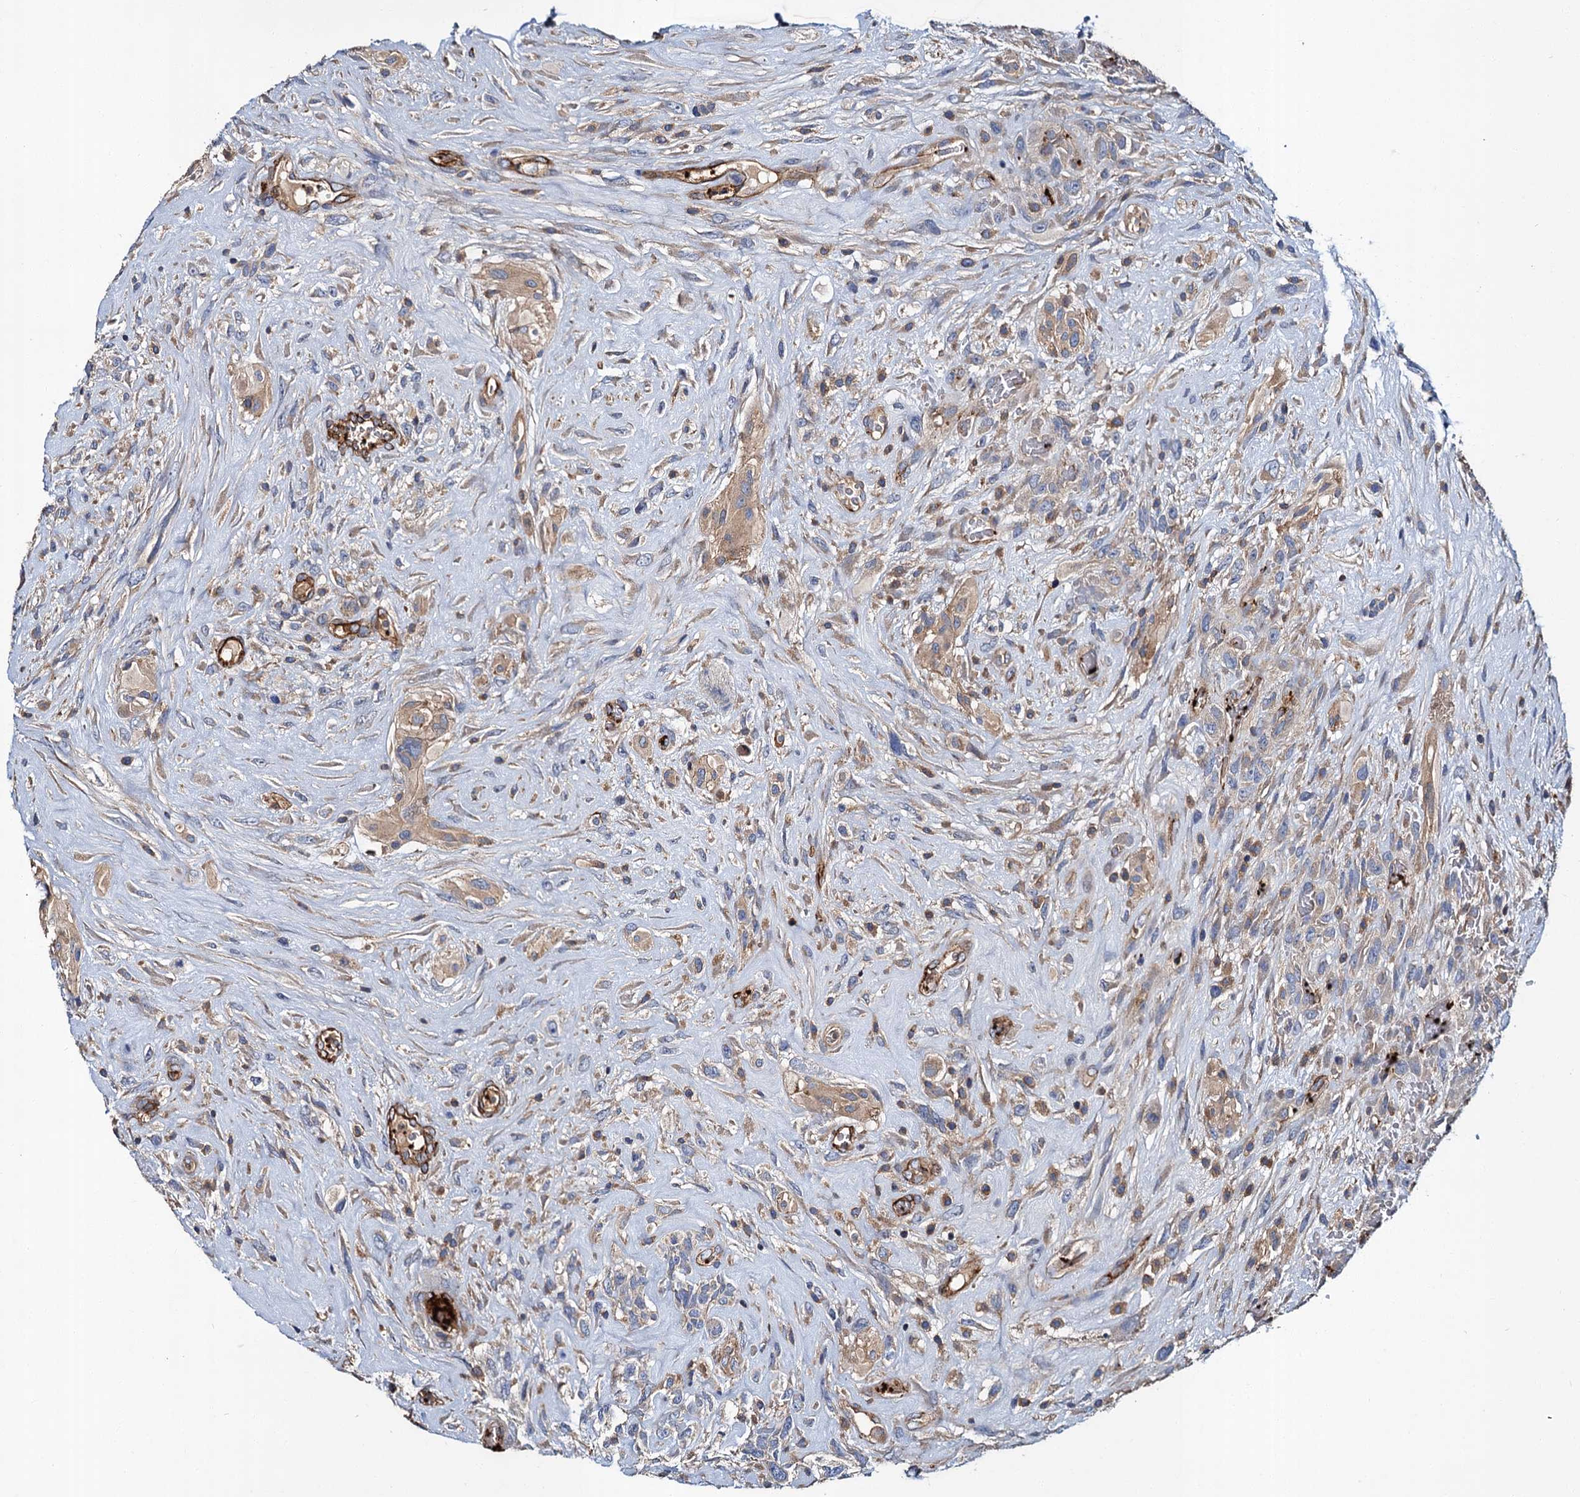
{"staining": {"intensity": "weak", "quantity": "25%-75%", "location": "cytoplasmic/membranous"}, "tissue": "glioma", "cell_type": "Tumor cells", "image_type": "cancer", "snomed": [{"axis": "morphology", "description": "Glioma, malignant, High grade"}, {"axis": "topography", "description": "Brain"}], "caption": "Immunohistochemistry (IHC) of human glioma shows low levels of weak cytoplasmic/membranous staining in about 25%-75% of tumor cells. (DAB = brown stain, brightfield microscopy at high magnification).", "gene": "CACNA1C", "patient": {"sex": "male", "age": 61}}